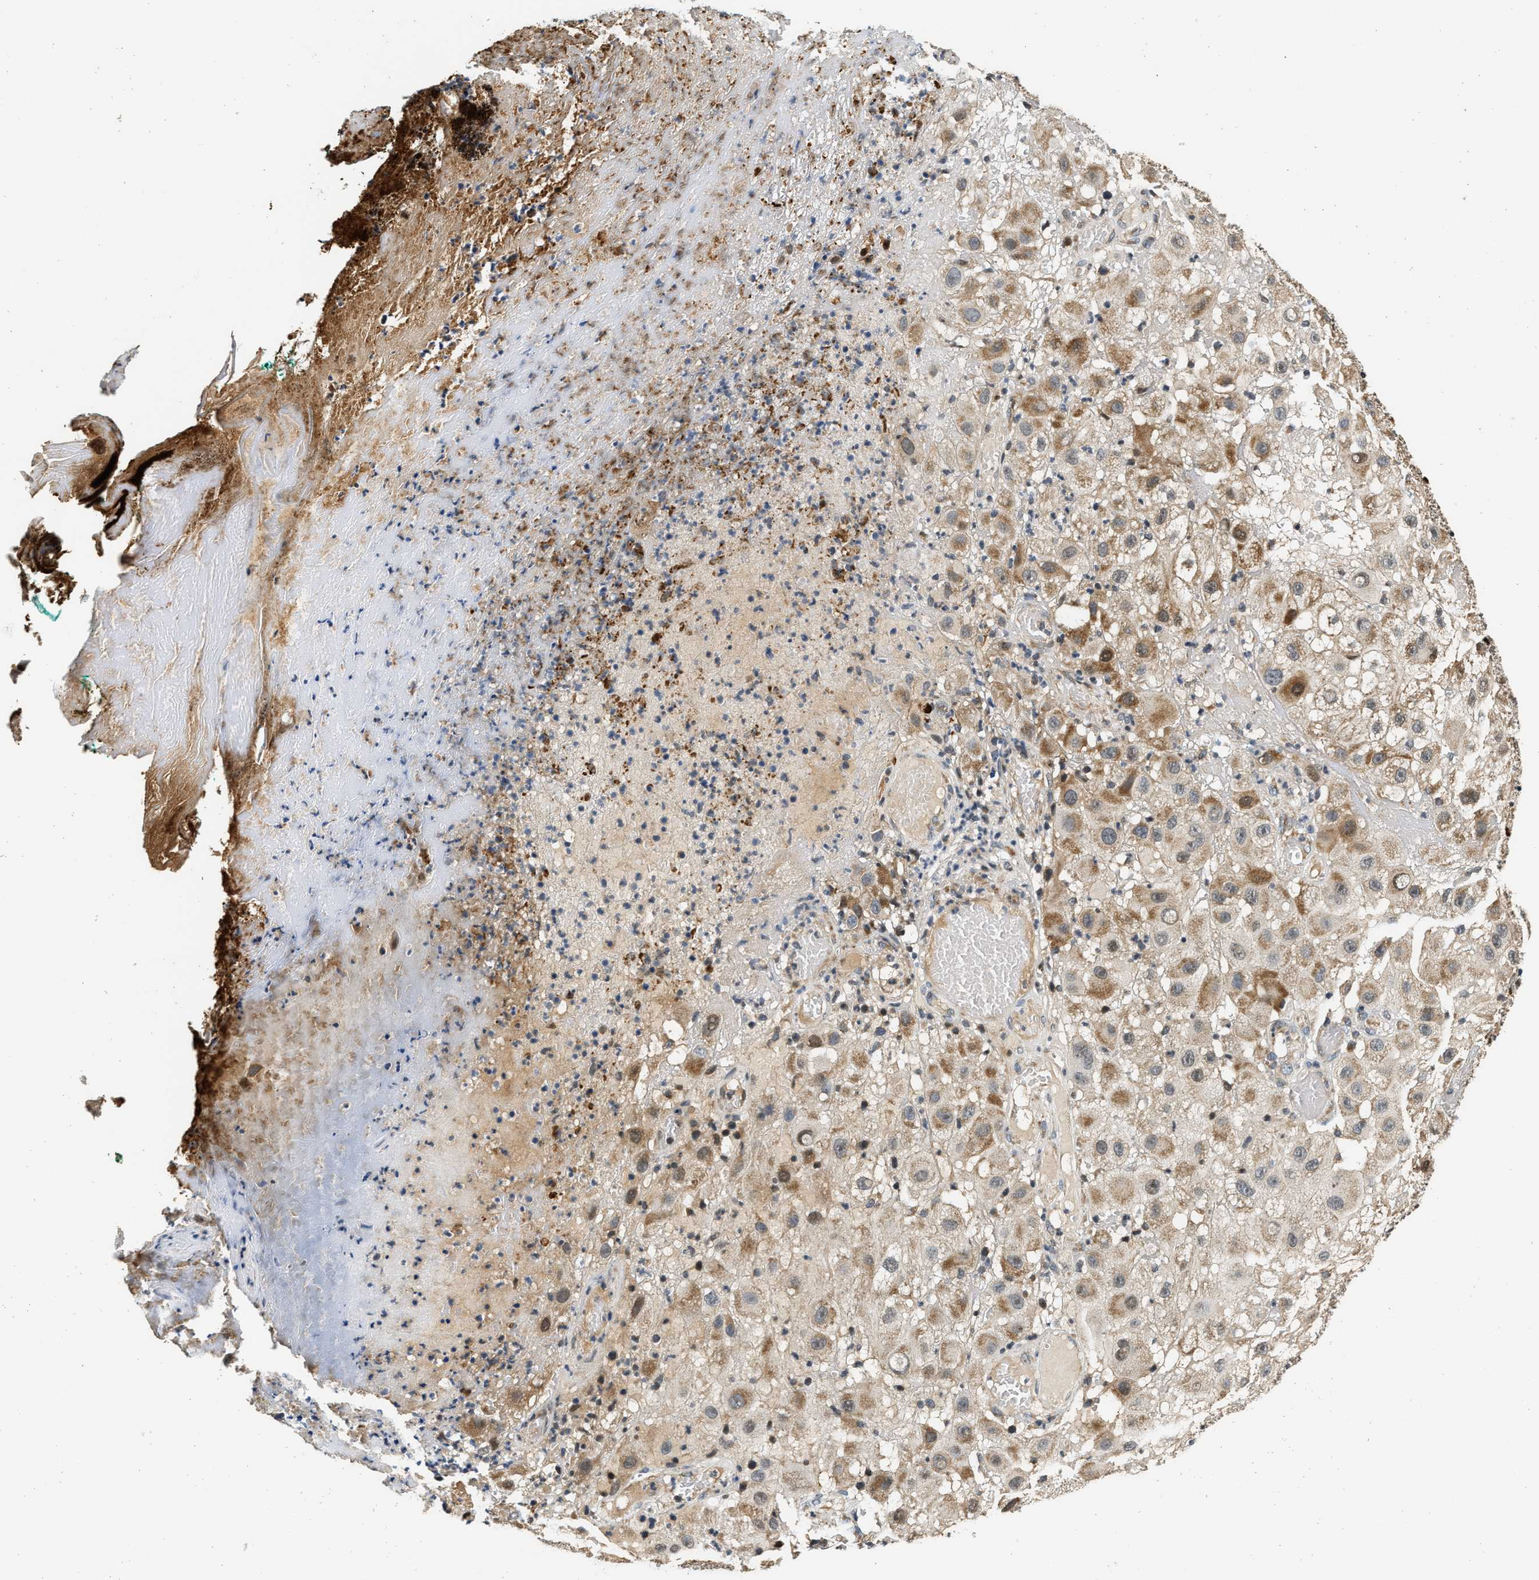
{"staining": {"intensity": "weak", "quantity": ">75%", "location": "cytoplasmic/membranous"}, "tissue": "melanoma", "cell_type": "Tumor cells", "image_type": "cancer", "snomed": [{"axis": "morphology", "description": "Malignant melanoma, NOS"}, {"axis": "topography", "description": "Skin"}], "caption": "About >75% of tumor cells in melanoma demonstrate weak cytoplasmic/membranous protein expression as visualized by brown immunohistochemical staining.", "gene": "EXTL2", "patient": {"sex": "female", "age": 81}}